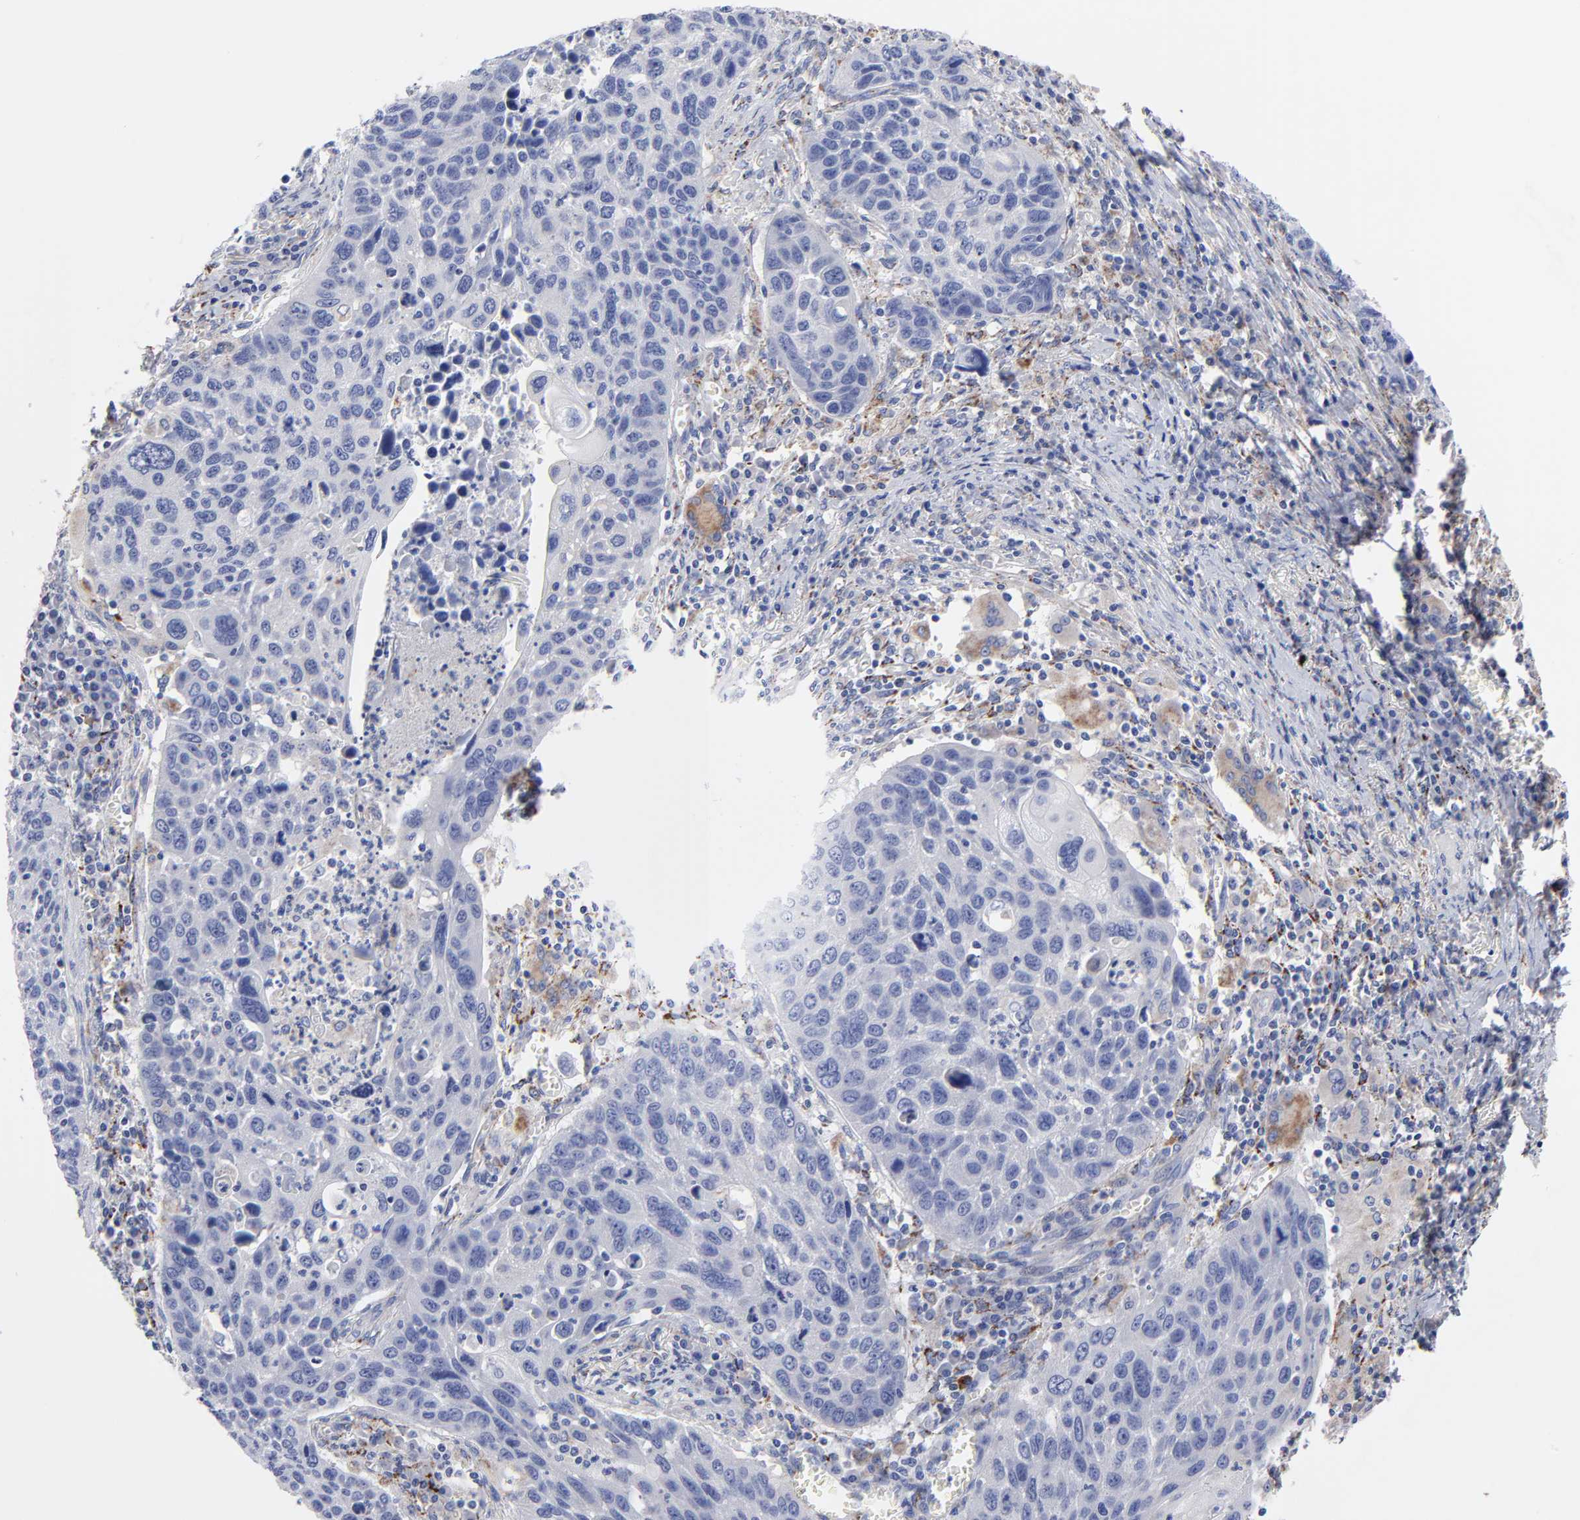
{"staining": {"intensity": "negative", "quantity": "none", "location": "none"}, "tissue": "lung cancer", "cell_type": "Tumor cells", "image_type": "cancer", "snomed": [{"axis": "morphology", "description": "Squamous cell carcinoma, NOS"}, {"axis": "topography", "description": "Lung"}], "caption": "IHC histopathology image of neoplastic tissue: human lung cancer stained with DAB (3,3'-diaminobenzidine) reveals no significant protein staining in tumor cells. (DAB immunohistochemistry, high magnification).", "gene": "FBXO10", "patient": {"sex": "male", "age": 68}}